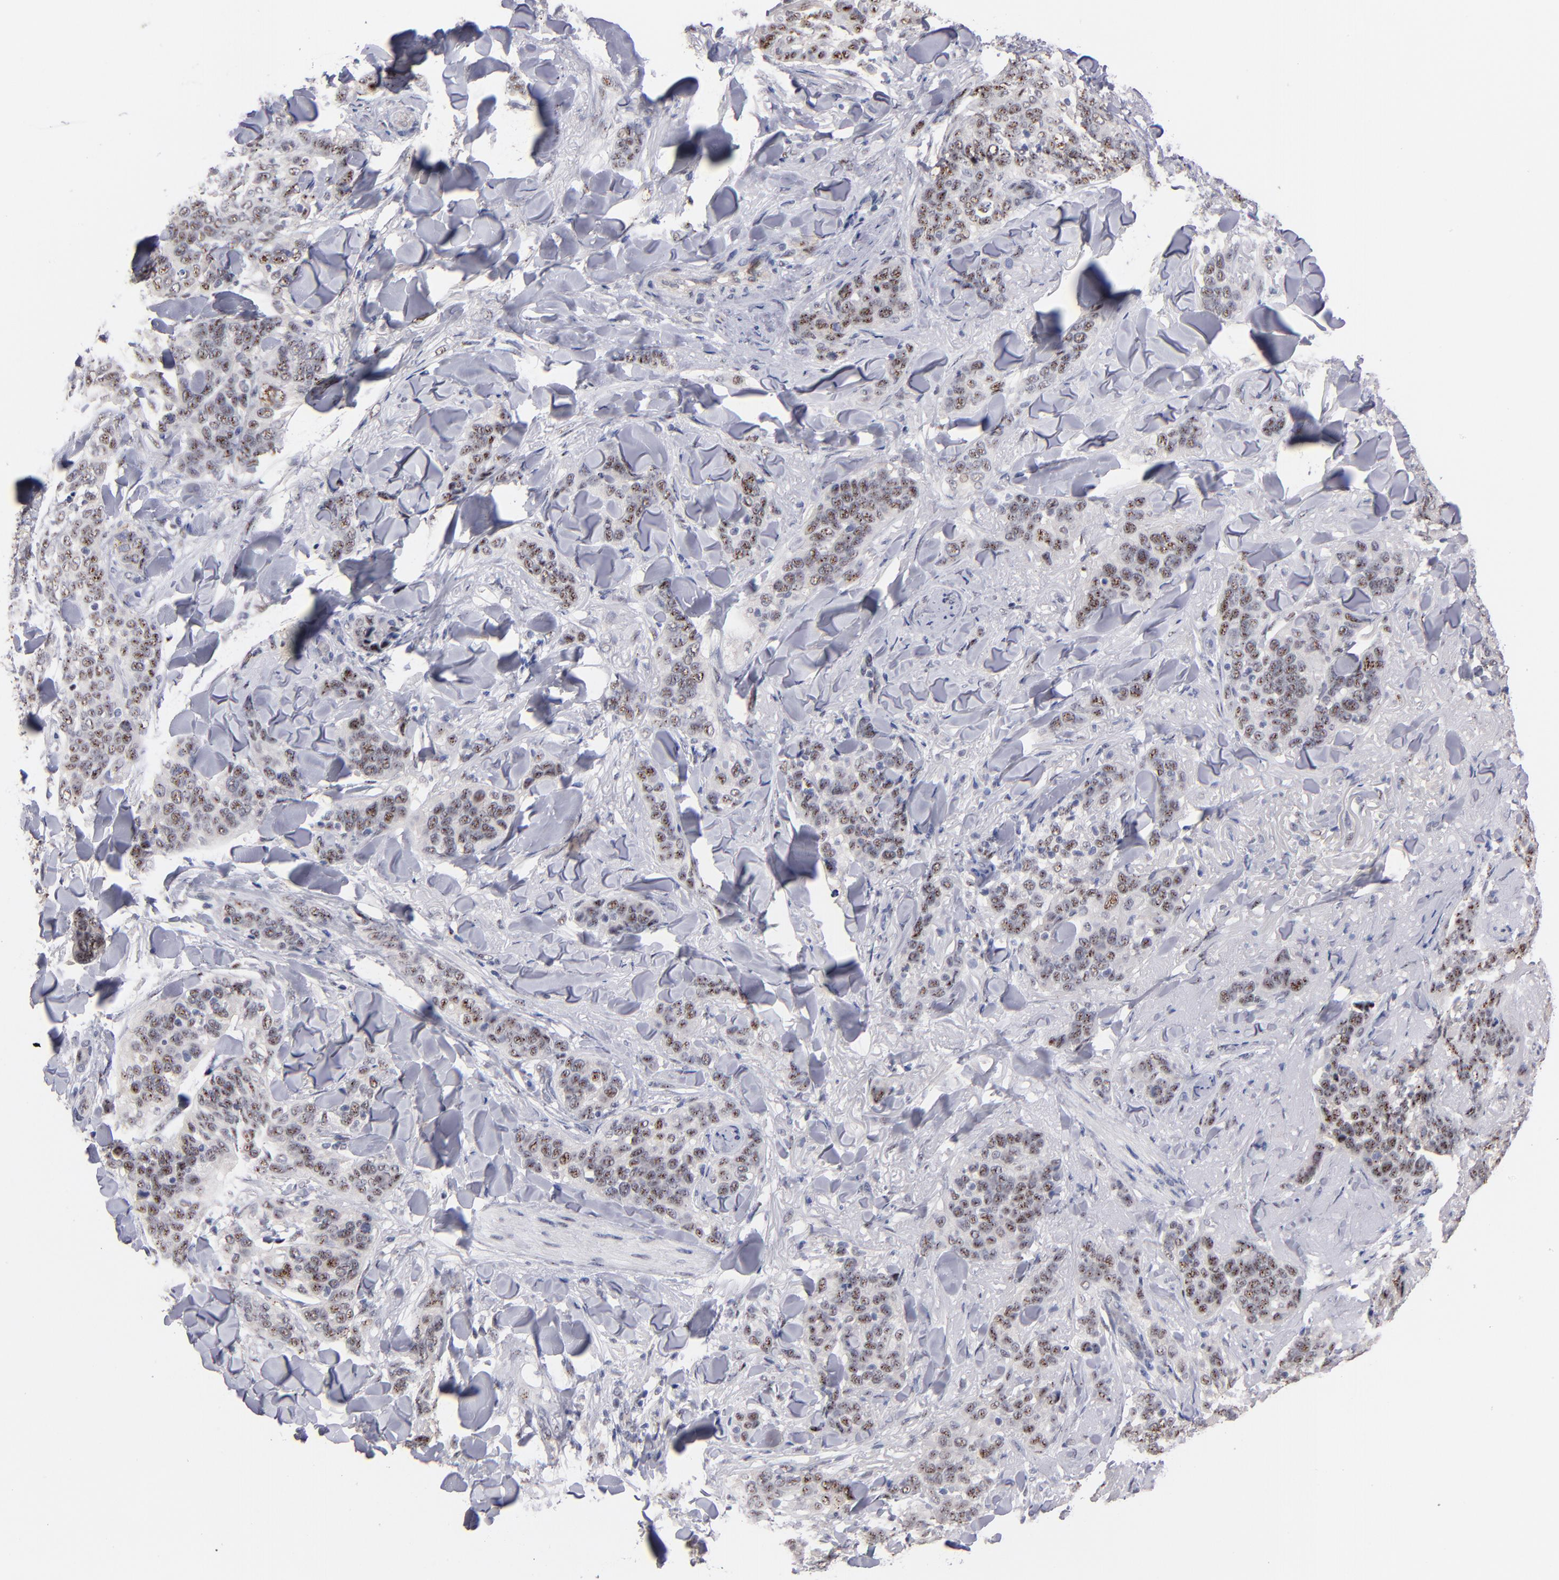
{"staining": {"intensity": "moderate", "quantity": "25%-75%", "location": "nuclear"}, "tissue": "skin cancer", "cell_type": "Tumor cells", "image_type": "cancer", "snomed": [{"axis": "morphology", "description": "Normal tissue, NOS"}, {"axis": "morphology", "description": "Squamous cell carcinoma, NOS"}, {"axis": "topography", "description": "Skin"}], "caption": "High-power microscopy captured an immunohistochemistry histopathology image of skin cancer, revealing moderate nuclear positivity in about 25%-75% of tumor cells.", "gene": "RAF1", "patient": {"sex": "female", "age": 83}}